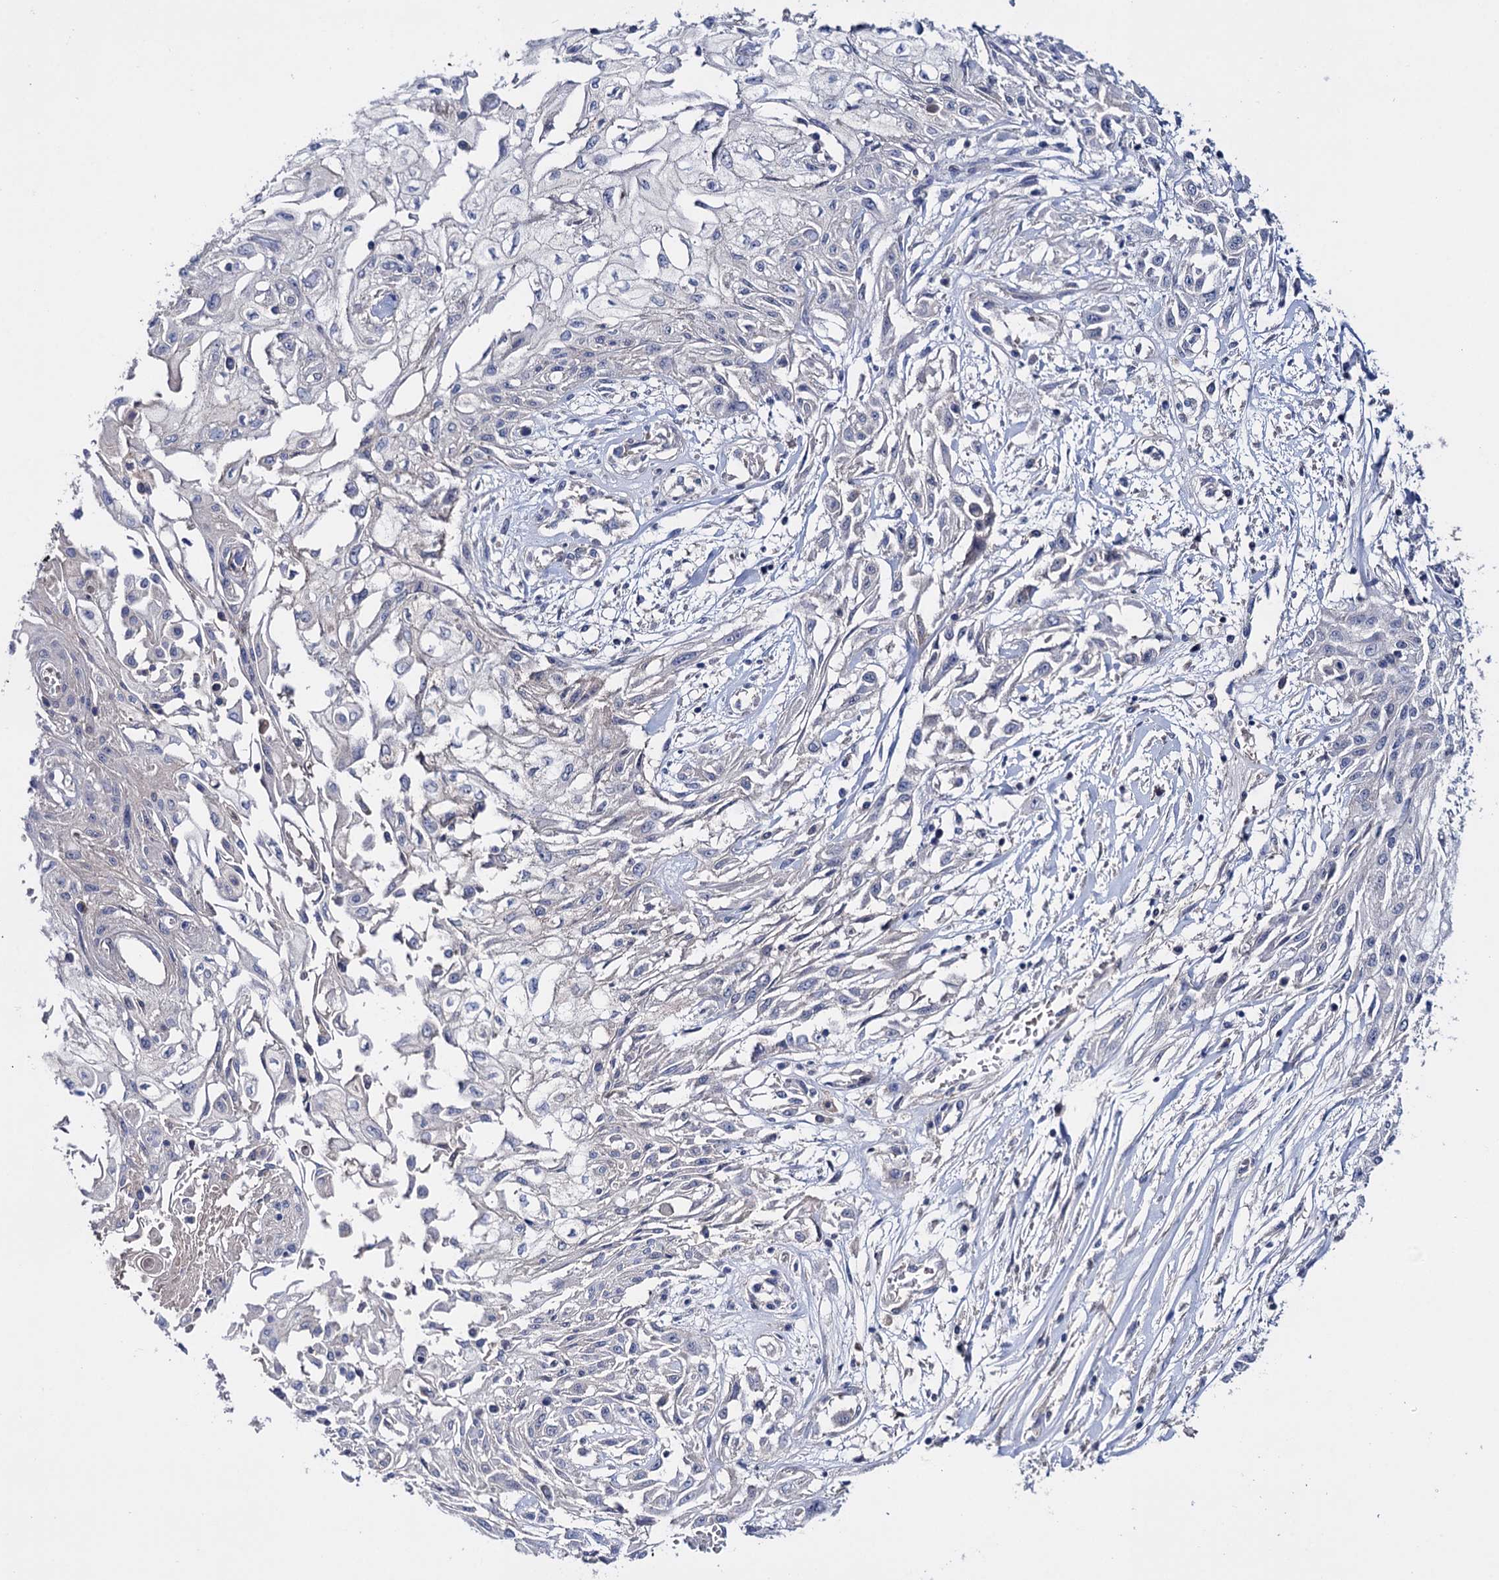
{"staining": {"intensity": "negative", "quantity": "none", "location": "none"}, "tissue": "skin cancer", "cell_type": "Tumor cells", "image_type": "cancer", "snomed": [{"axis": "morphology", "description": "Squamous cell carcinoma, NOS"}, {"axis": "morphology", "description": "Squamous cell carcinoma, metastatic, NOS"}, {"axis": "topography", "description": "Skin"}, {"axis": "topography", "description": "Lymph node"}], "caption": "The photomicrograph demonstrates no staining of tumor cells in skin cancer. (IHC, brightfield microscopy, high magnification).", "gene": "PPP1R32", "patient": {"sex": "male", "age": 75}}